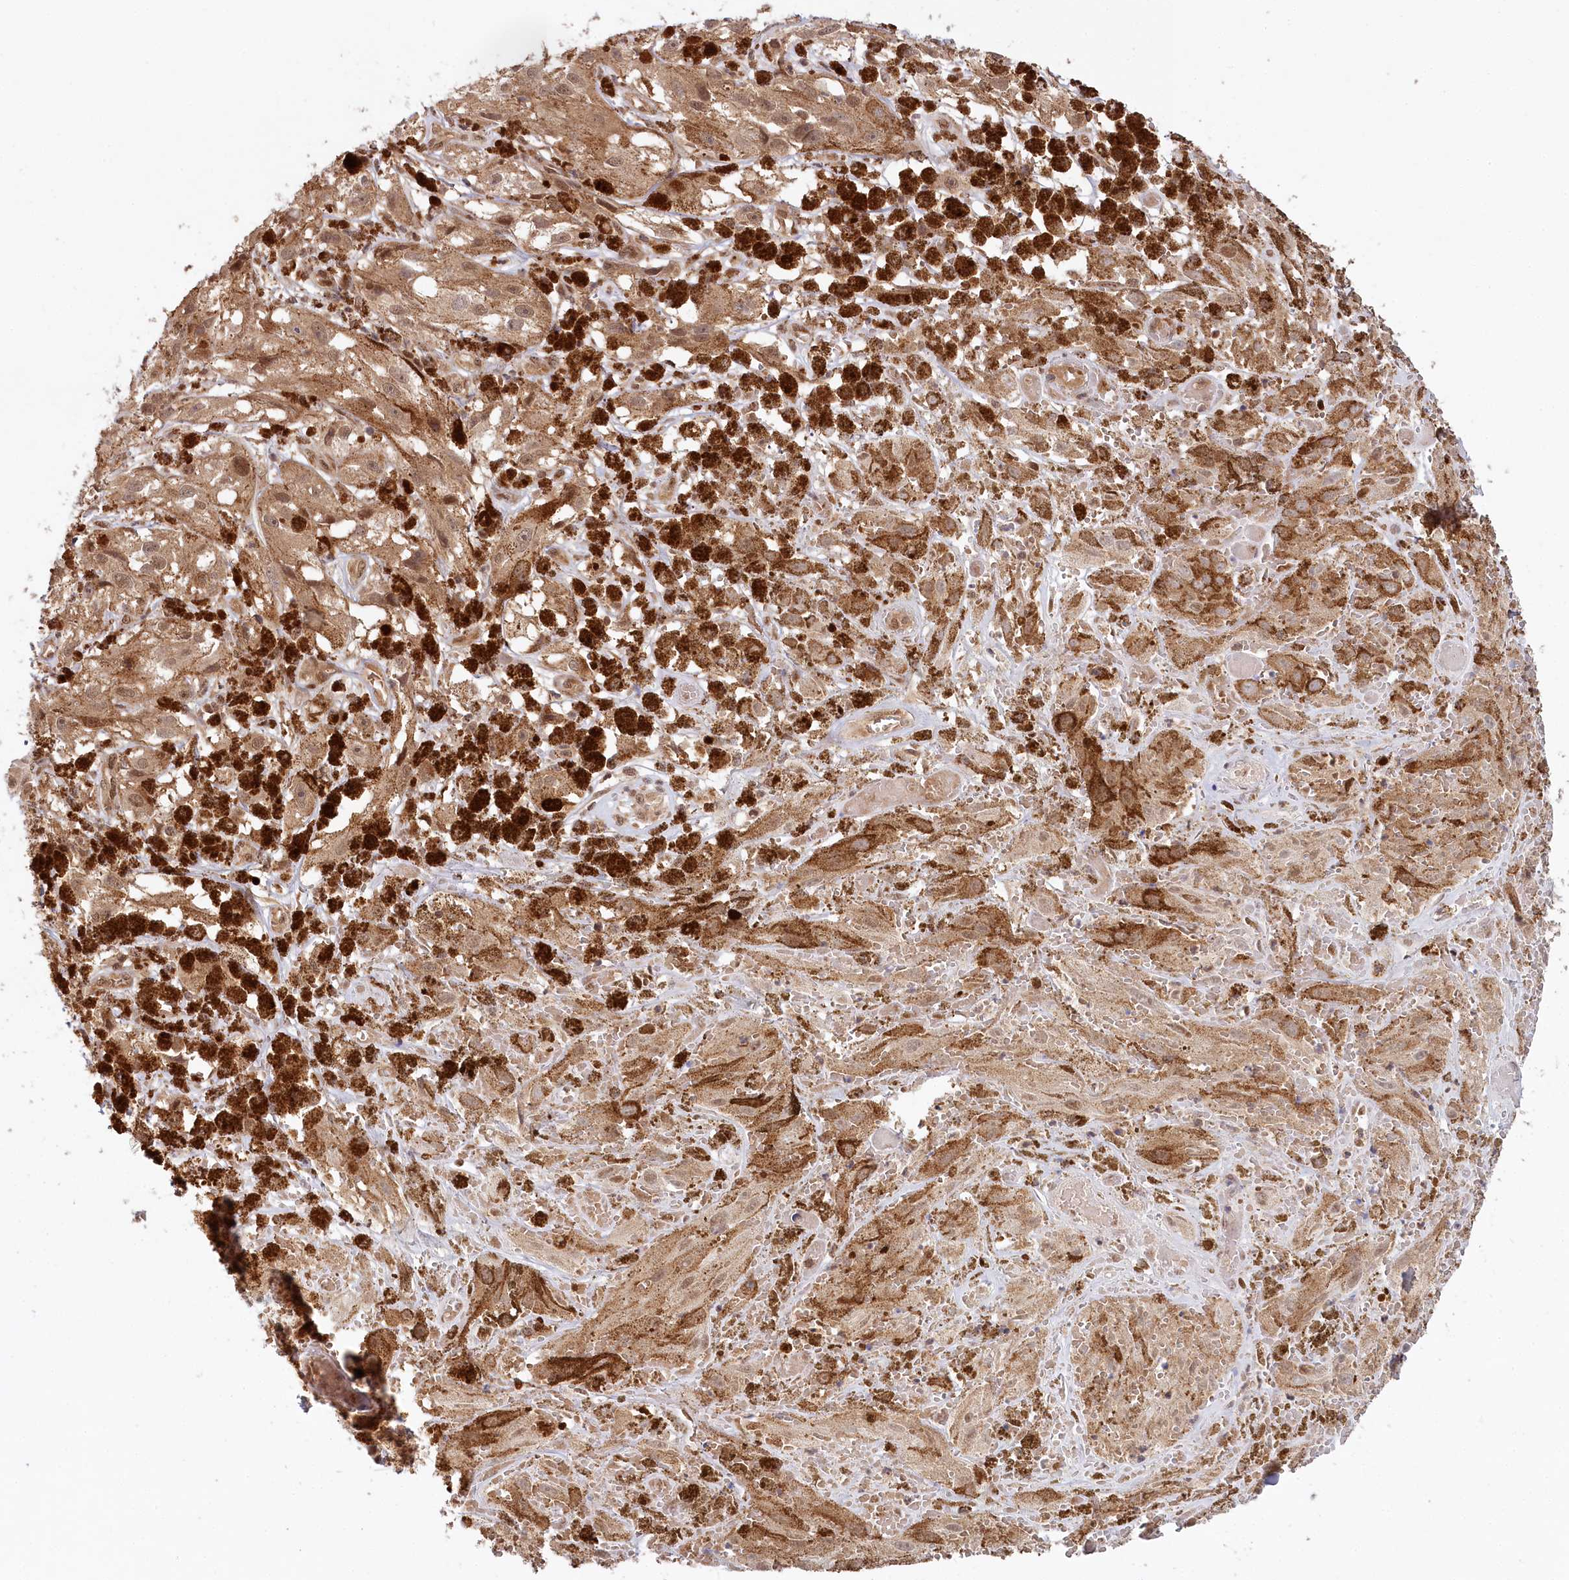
{"staining": {"intensity": "moderate", "quantity": ">75%", "location": "cytoplasmic/membranous,nuclear"}, "tissue": "melanoma", "cell_type": "Tumor cells", "image_type": "cancer", "snomed": [{"axis": "morphology", "description": "Malignant melanoma, NOS"}, {"axis": "topography", "description": "Skin"}], "caption": "Protein staining of melanoma tissue demonstrates moderate cytoplasmic/membranous and nuclear positivity in about >75% of tumor cells. (DAB (3,3'-diaminobenzidine) = brown stain, brightfield microscopy at high magnification).", "gene": "CCDC65", "patient": {"sex": "male", "age": 88}}